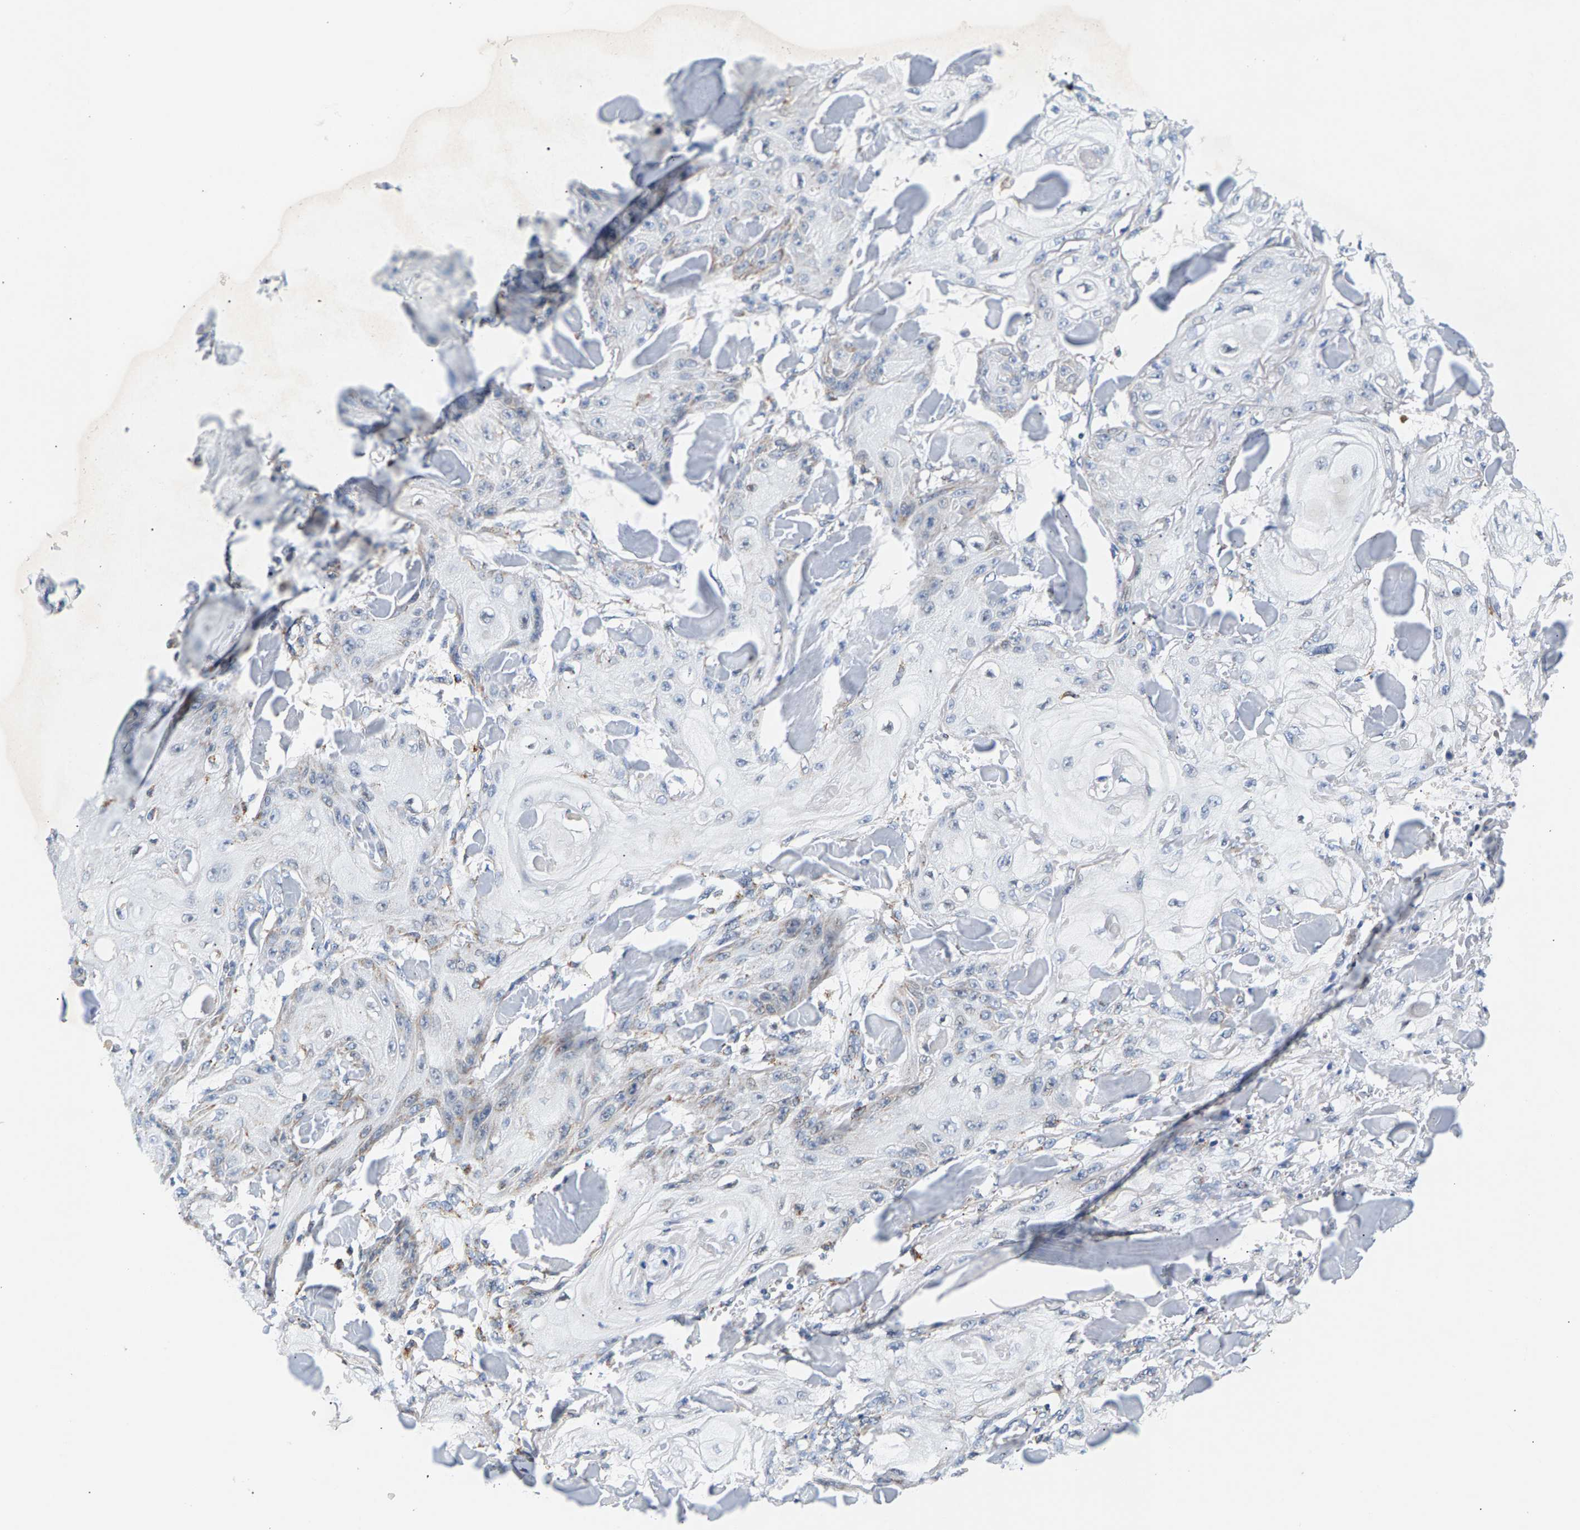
{"staining": {"intensity": "negative", "quantity": "none", "location": "none"}, "tissue": "skin cancer", "cell_type": "Tumor cells", "image_type": "cancer", "snomed": [{"axis": "morphology", "description": "Squamous cell carcinoma, NOS"}, {"axis": "topography", "description": "Skin"}], "caption": "An immunohistochemistry (IHC) histopathology image of skin cancer (squamous cell carcinoma) is shown. There is no staining in tumor cells of skin cancer (squamous cell carcinoma).", "gene": "PDE1A", "patient": {"sex": "male", "age": 74}}